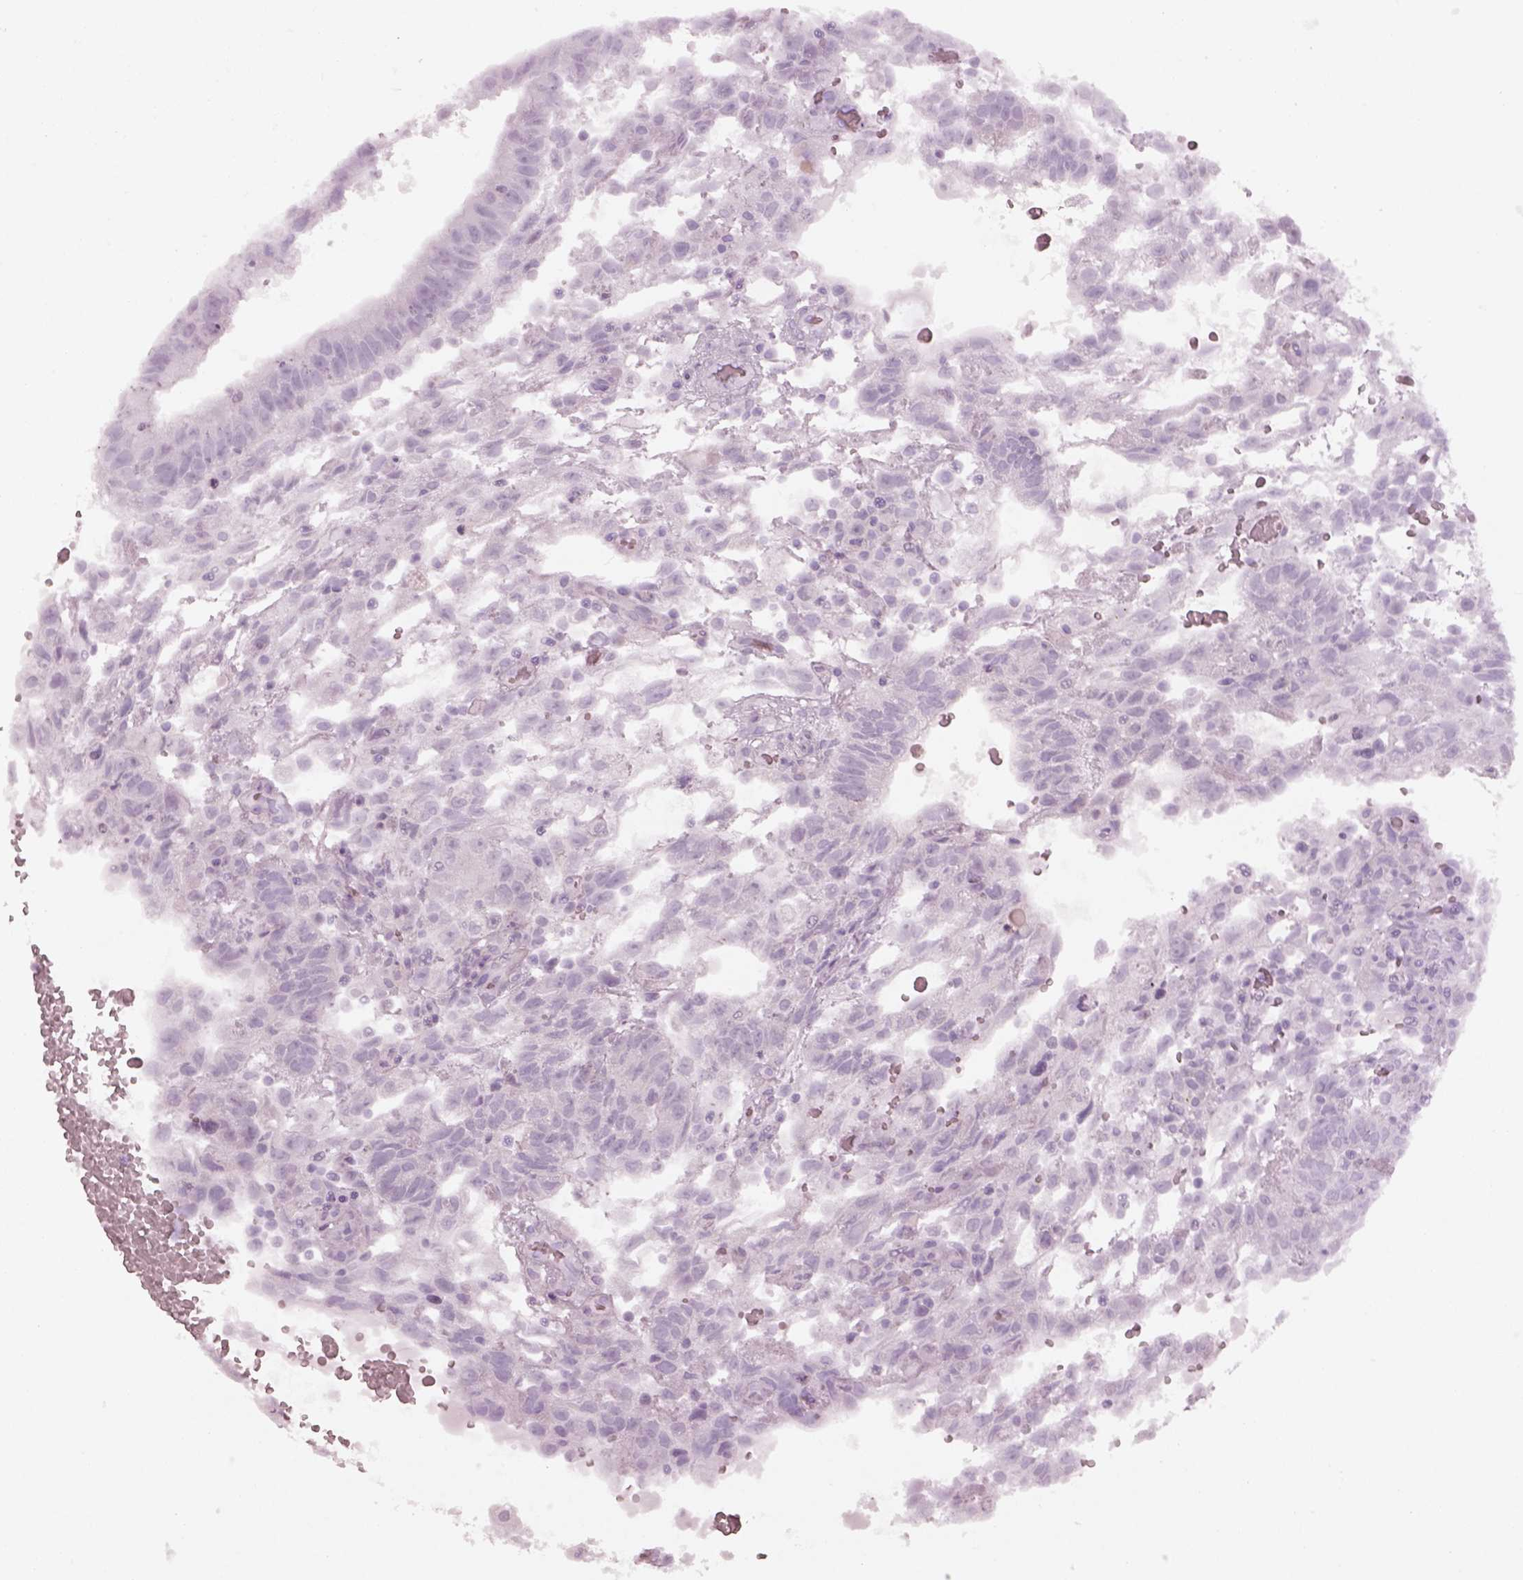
{"staining": {"intensity": "negative", "quantity": "none", "location": "none"}, "tissue": "testis cancer", "cell_type": "Tumor cells", "image_type": "cancer", "snomed": [{"axis": "morphology", "description": "Carcinoma, Embryonal, NOS"}, {"axis": "topography", "description": "Testis"}], "caption": "Immunohistochemistry (IHC) histopathology image of human testis cancer (embryonal carcinoma) stained for a protein (brown), which reveals no staining in tumor cells. Brightfield microscopy of IHC stained with DAB (3,3'-diaminobenzidine) (brown) and hematoxylin (blue), captured at high magnification.", "gene": "SPATA6L", "patient": {"sex": "male", "age": 32}}